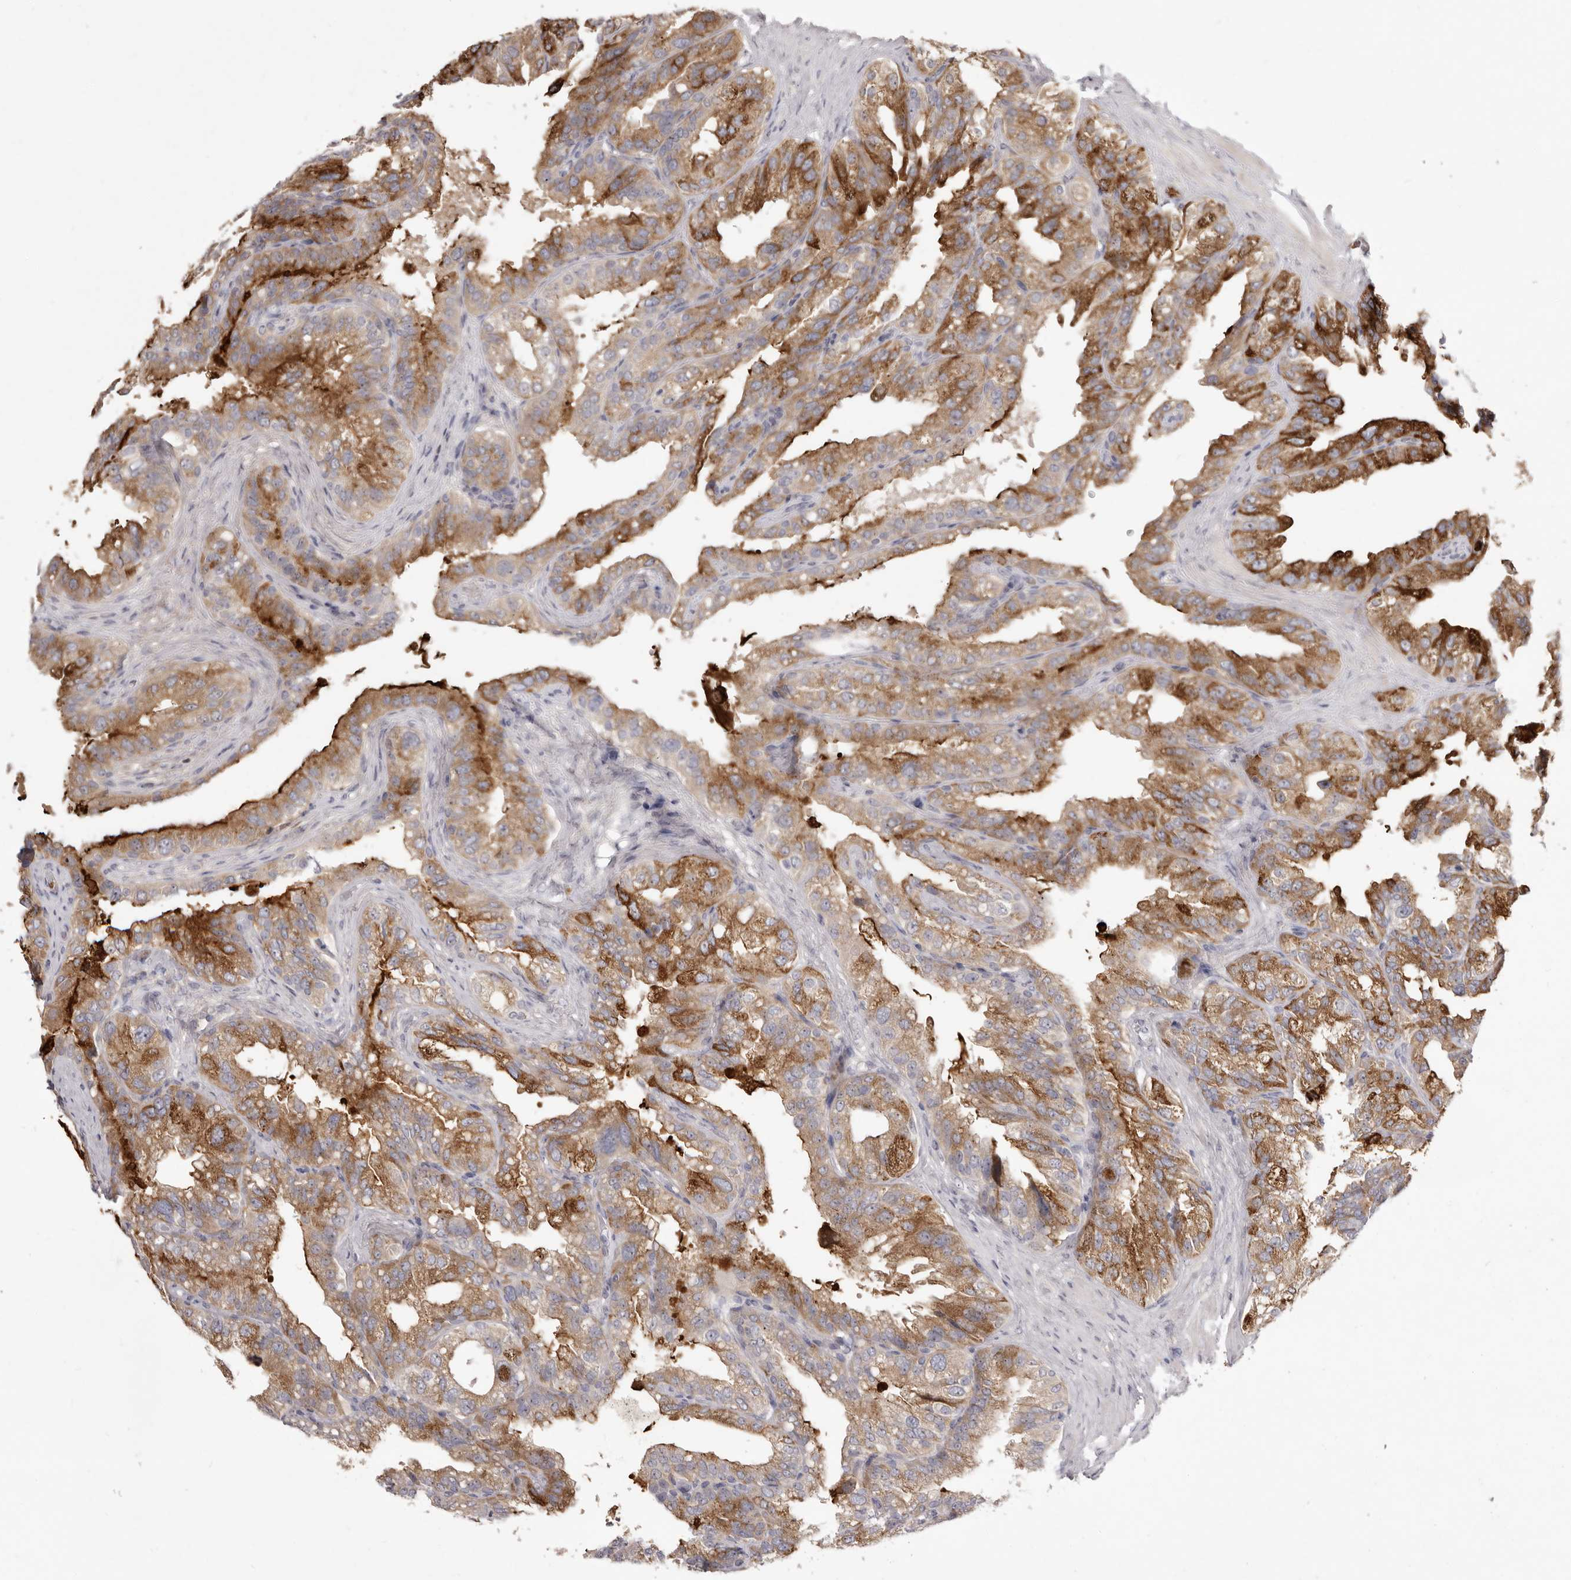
{"staining": {"intensity": "moderate", "quantity": ">75%", "location": "cytoplasmic/membranous"}, "tissue": "seminal vesicle", "cell_type": "Glandular cells", "image_type": "normal", "snomed": [{"axis": "morphology", "description": "Normal tissue, NOS"}, {"axis": "topography", "description": "Seminal veicle"}], "caption": "Protein staining of normal seminal vesicle demonstrates moderate cytoplasmic/membranous staining in about >75% of glandular cells.", "gene": "GPR84", "patient": {"sex": "male", "age": 68}}